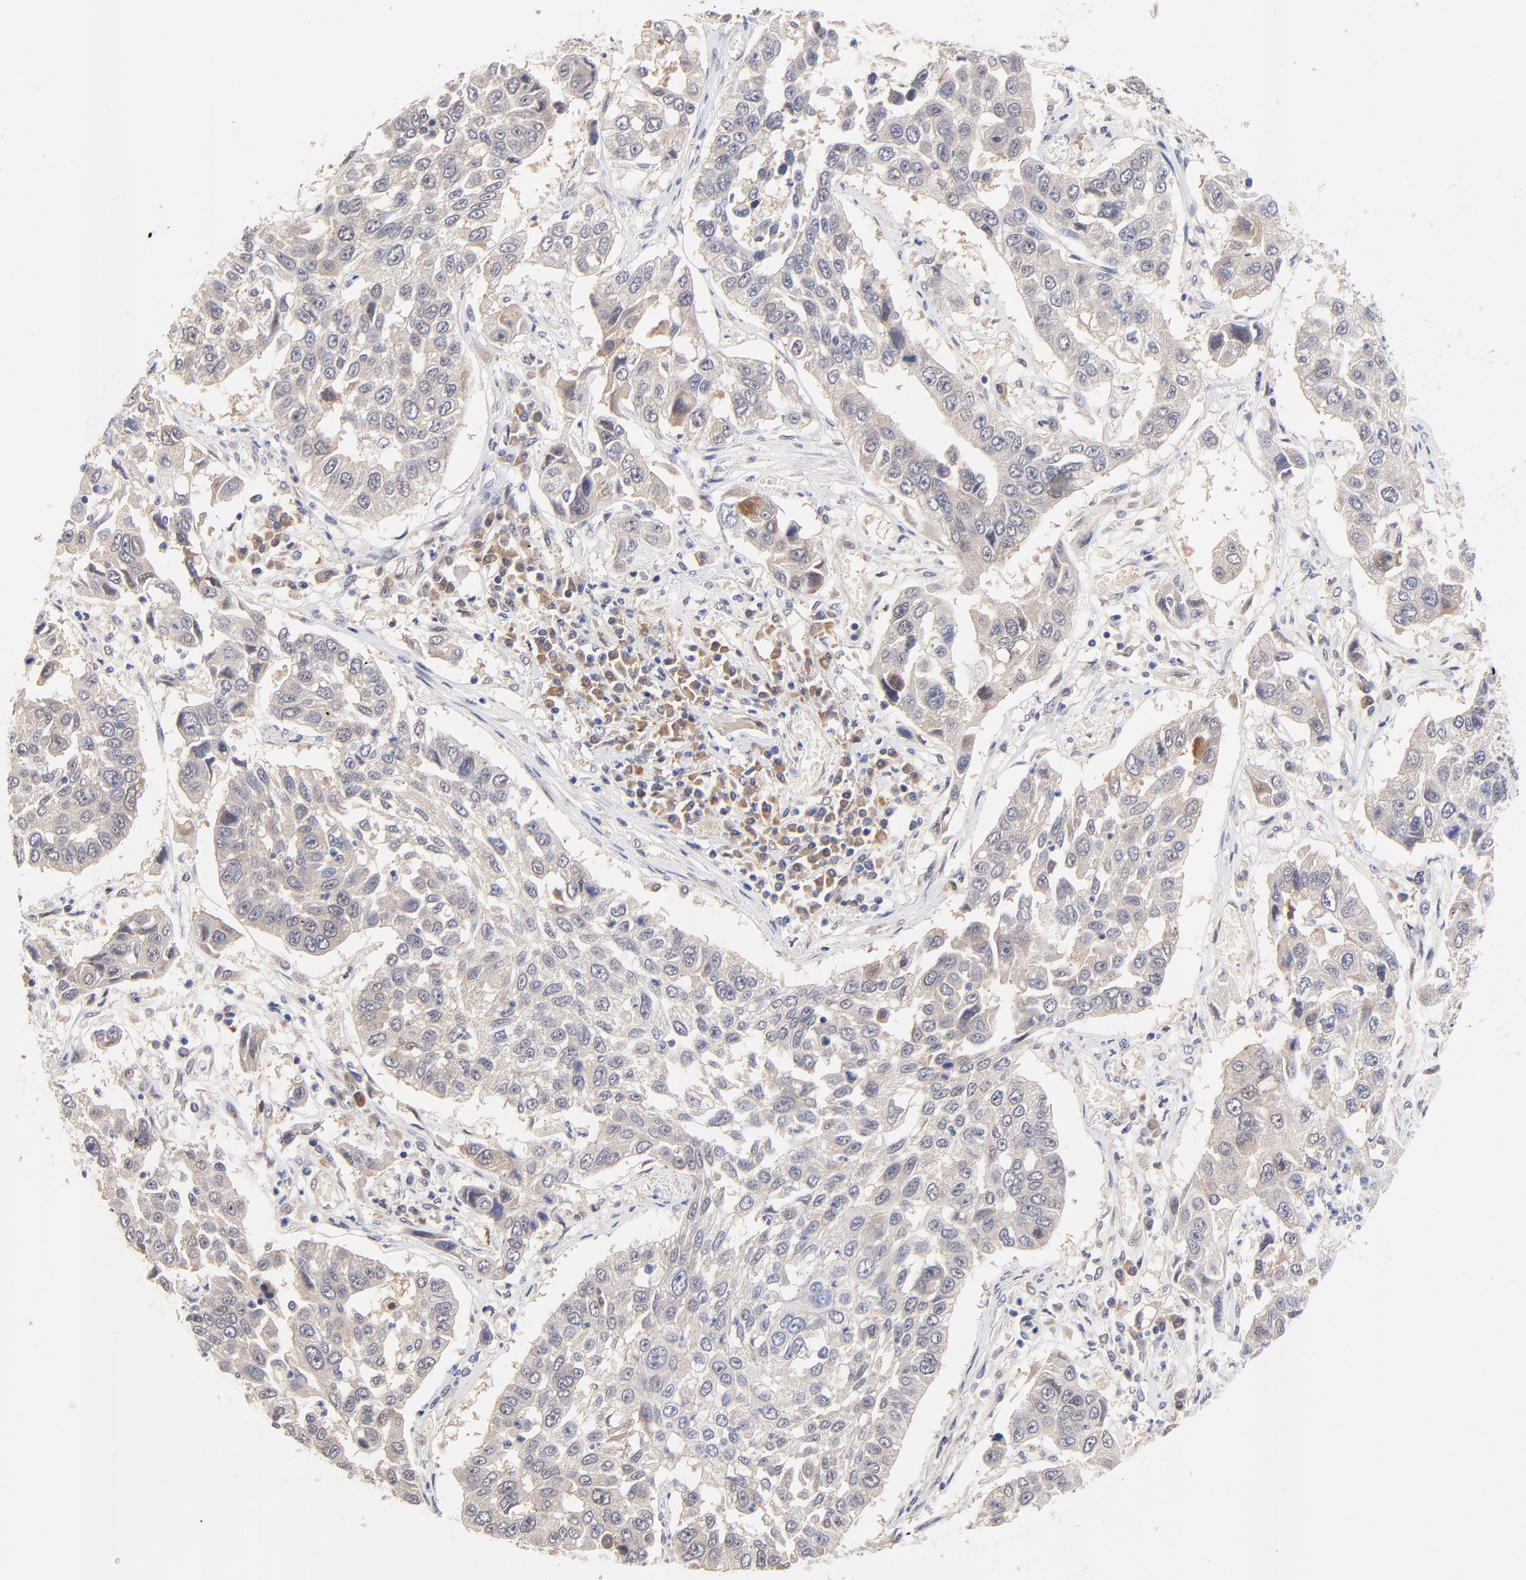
{"staining": {"intensity": "weak", "quantity": "<25%", "location": "cytoplasmic/membranous"}, "tissue": "lung cancer", "cell_type": "Tumor cells", "image_type": "cancer", "snomed": [{"axis": "morphology", "description": "Squamous cell carcinoma, NOS"}, {"axis": "topography", "description": "Lung"}], "caption": "Tumor cells are negative for protein expression in human lung cancer.", "gene": "TXNL1", "patient": {"sex": "male", "age": 71}}